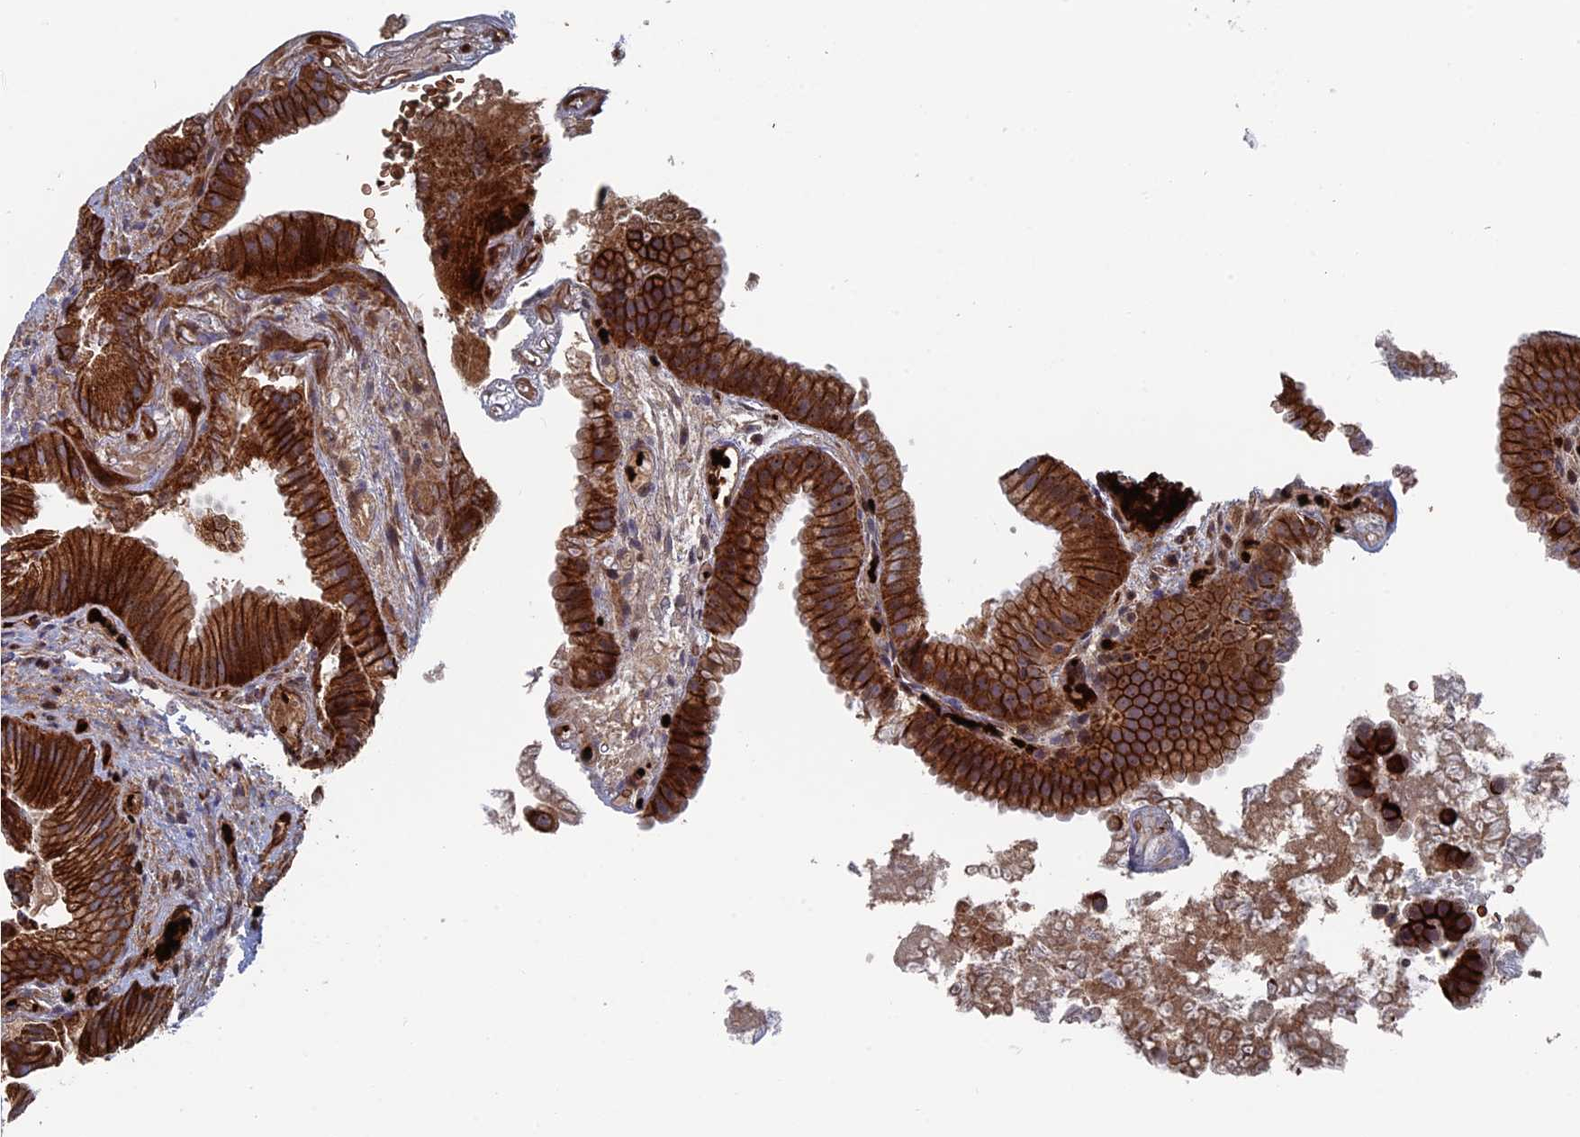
{"staining": {"intensity": "strong", "quantity": ">75%", "location": "cytoplasmic/membranous"}, "tissue": "gallbladder", "cell_type": "Glandular cells", "image_type": "normal", "snomed": [{"axis": "morphology", "description": "Normal tissue, NOS"}, {"axis": "topography", "description": "Gallbladder"}], "caption": "Immunohistochemical staining of benign human gallbladder exhibits >75% levels of strong cytoplasmic/membranous protein positivity in about >75% of glandular cells. (Brightfield microscopy of DAB IHC at high magnification).", "gene": "EXOSC9", "patient": {"sex": "female", "age": 30}}